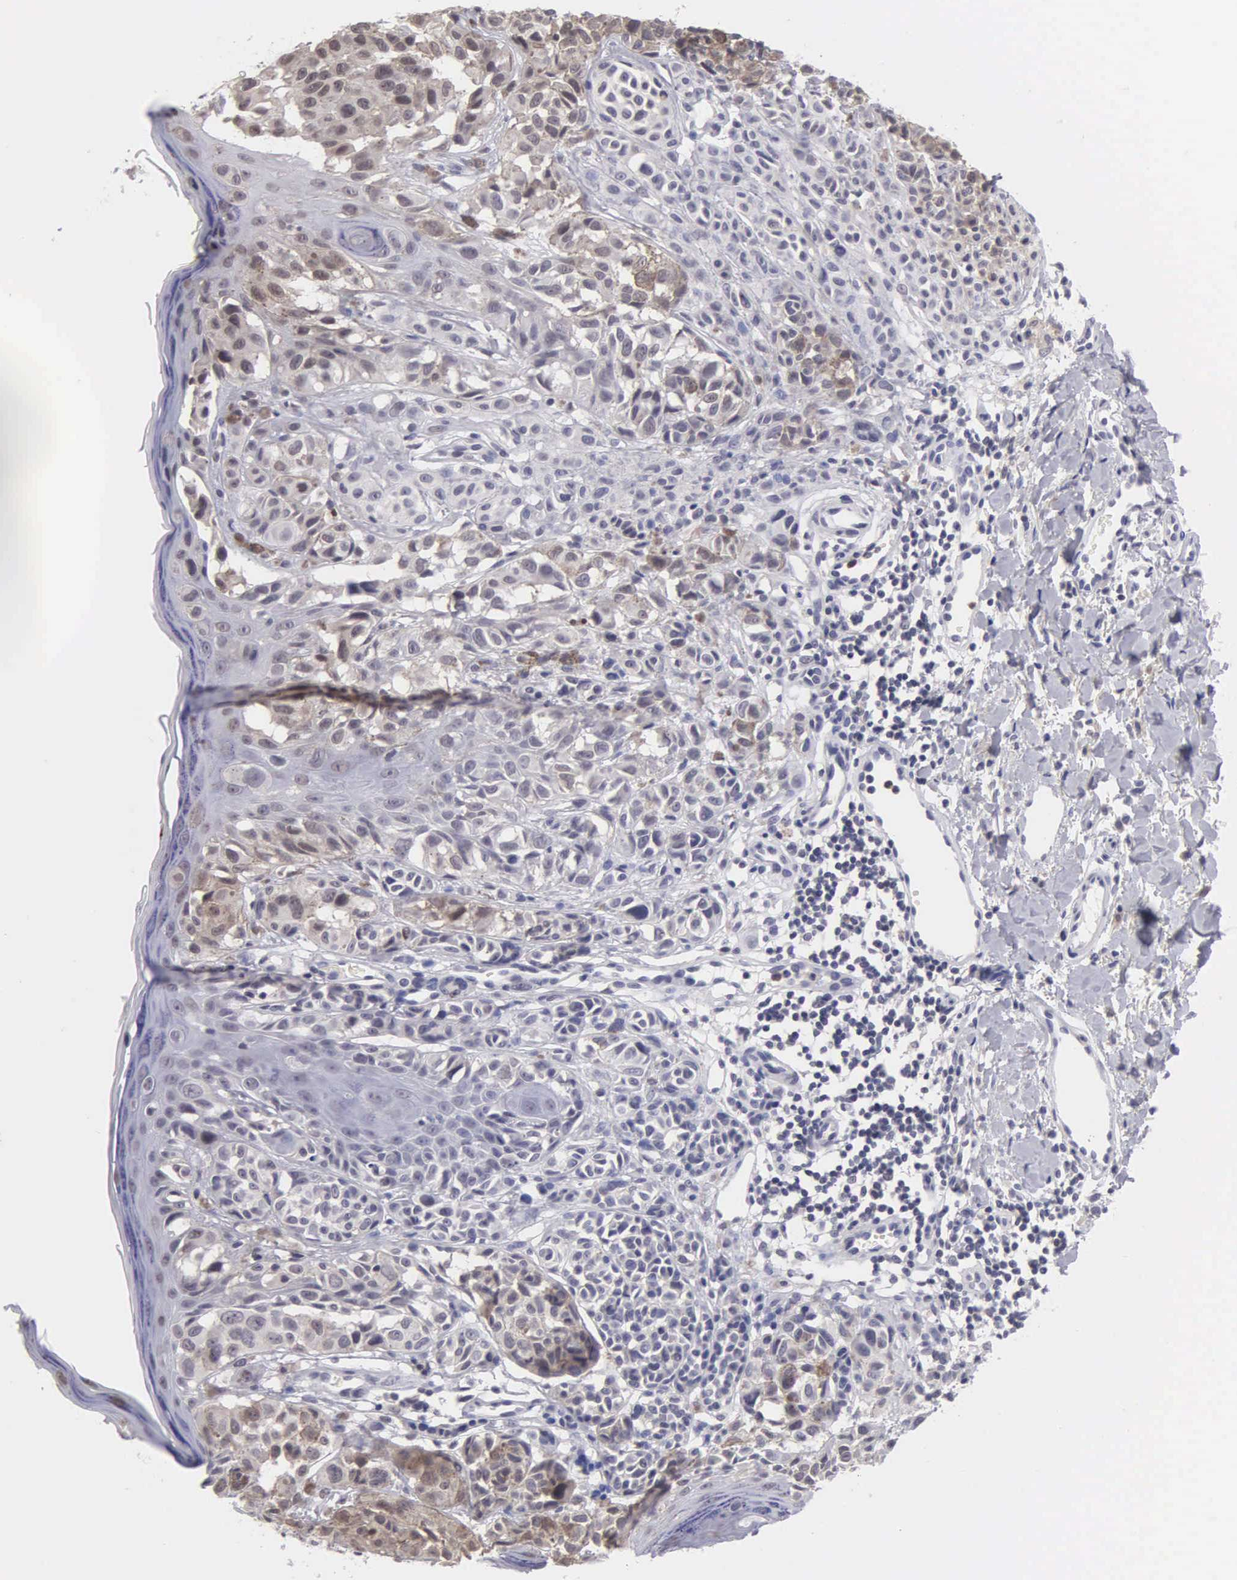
{"staining": {"intensity": "weak", "quantity": "25%-75%", "location": "cytoplasmic/membranous"}, "tissue": "melanoma", "cell_type": "Tumor cells", "image_type": "cancer", "snomed": [{"axis": "morphology", "description": "Malignant melanoma, NOS"}, {"axis": "topography", "description": "Skin"}], "caption": "Melanoma stained with a protein marker demonstrates weak staining in tumor cells.", "gene": "BRD1", "patient": {"sex": "male", "age": 40}}